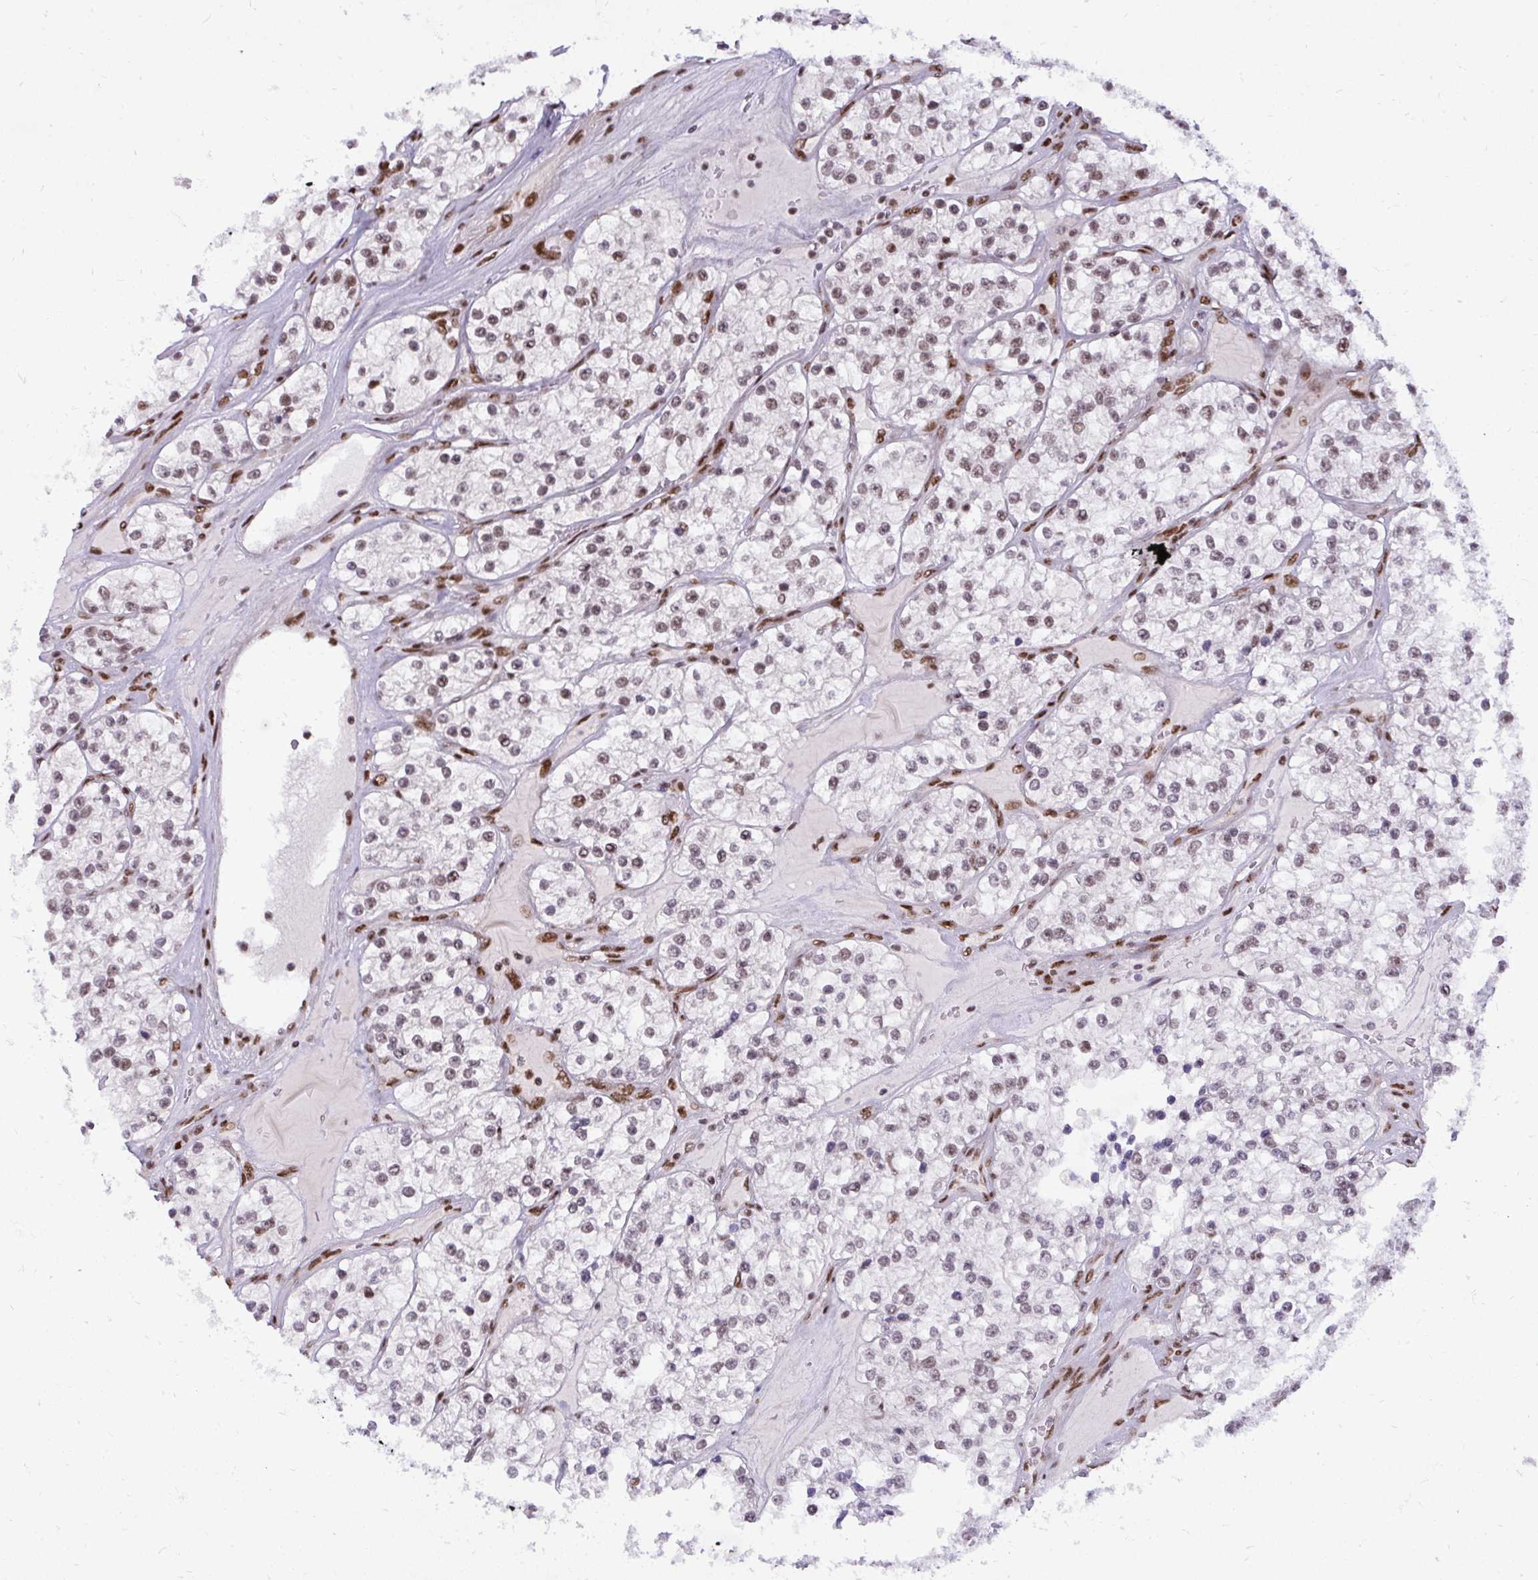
{"staining": {"intensity": "weak", "quantity": "25%-75%", "location": "nuclear"}, "tissue": "renal cancer", "cell_type": "Tumor cells", "image_type": "cancer", "snomed": [{"axis": "morphology", "description": "Adenocarcinoma, NOS"}, {"axis": "topography", "description": "Kidney"}], "caption": "This is a photomicrograph of IHC staining of renal cancer (adenocarcinoma), which shows weak staining in the nuclear of tumor cells.", "gene": "CDYL", "patient": {"sex": "female", "age": 57}}